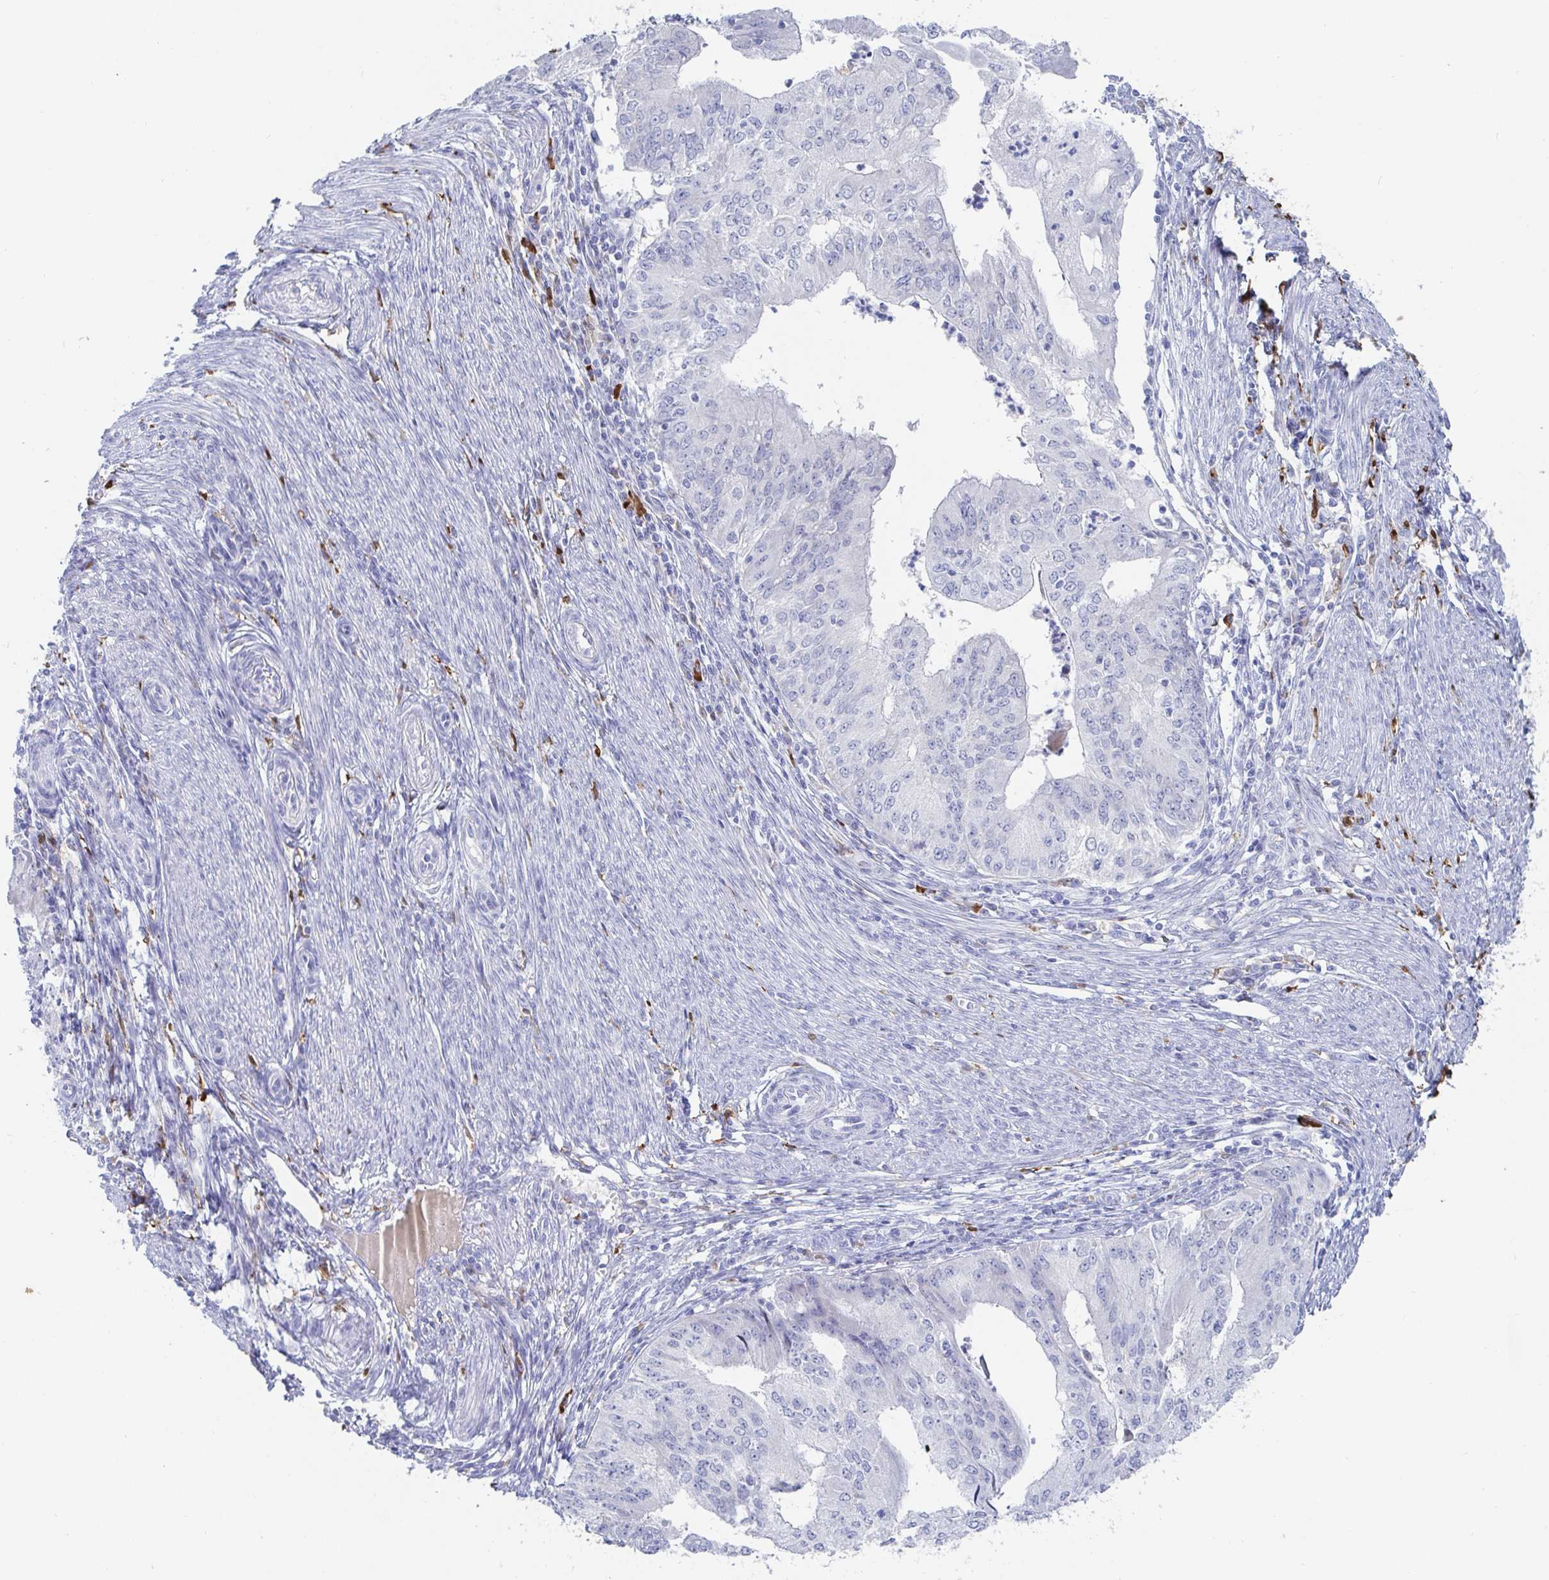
{"staining": {"intensity": "negative", "quantity": "none", "location": "none"}, "tissue": "endometrial cancer", "cell_type": "Tumor cells", "image_type": "cancer", "snomed": [{"axis": "morphology", "description": "Adenocarcinoma, NOS"}, {"axis": "topography", "description": "Endometrium"}], "caption": "This is an IHC micrograph of adenocarcinoma (endometrial). There is no positivity in tumor cells.", "gene": "OR2A4", "patient": {"sex": "female", "age": 50}}